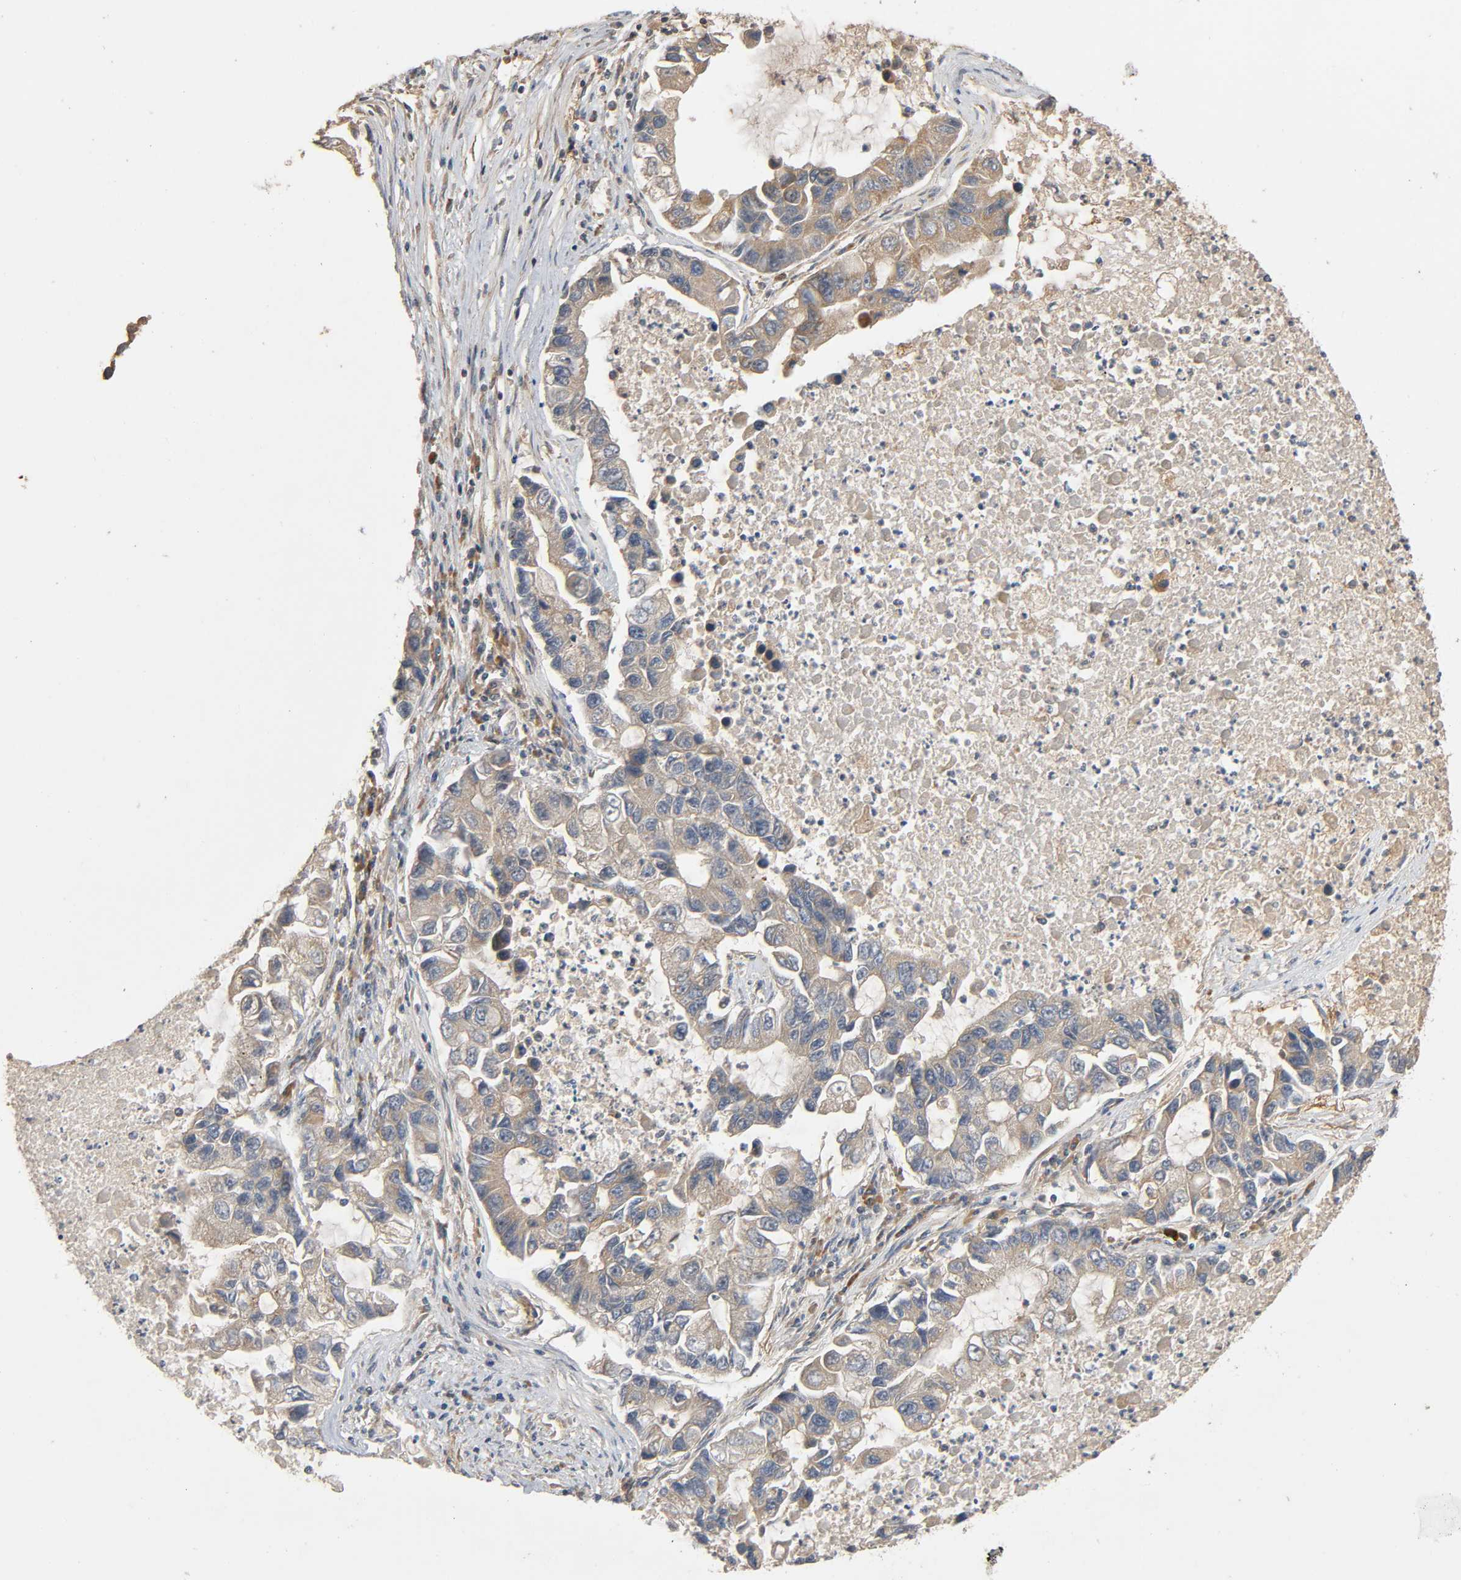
{"staining": {"intensity": "weak", "quantity": "<25%", "location": "cytoplasmic/membranous"}, "tissue": "lung cancer", "cell_type": "Tumor cells", "image_type": "cancer", "snomed": [{"axis": "morphology", "description": "Adenocarcinoma, NOS"}, {"axis": "topography", "description": "Lung"}], "caption": "High magnification brightfield microscopy of lung cancer stained with DAB (3,3'-diaminobenzidine) (brown) and counterstained with hematoxylin (blue): tumor cells show no significant positivity.", "gene": "SGSM1", "patient": {"sex": "female", "age": 51}}